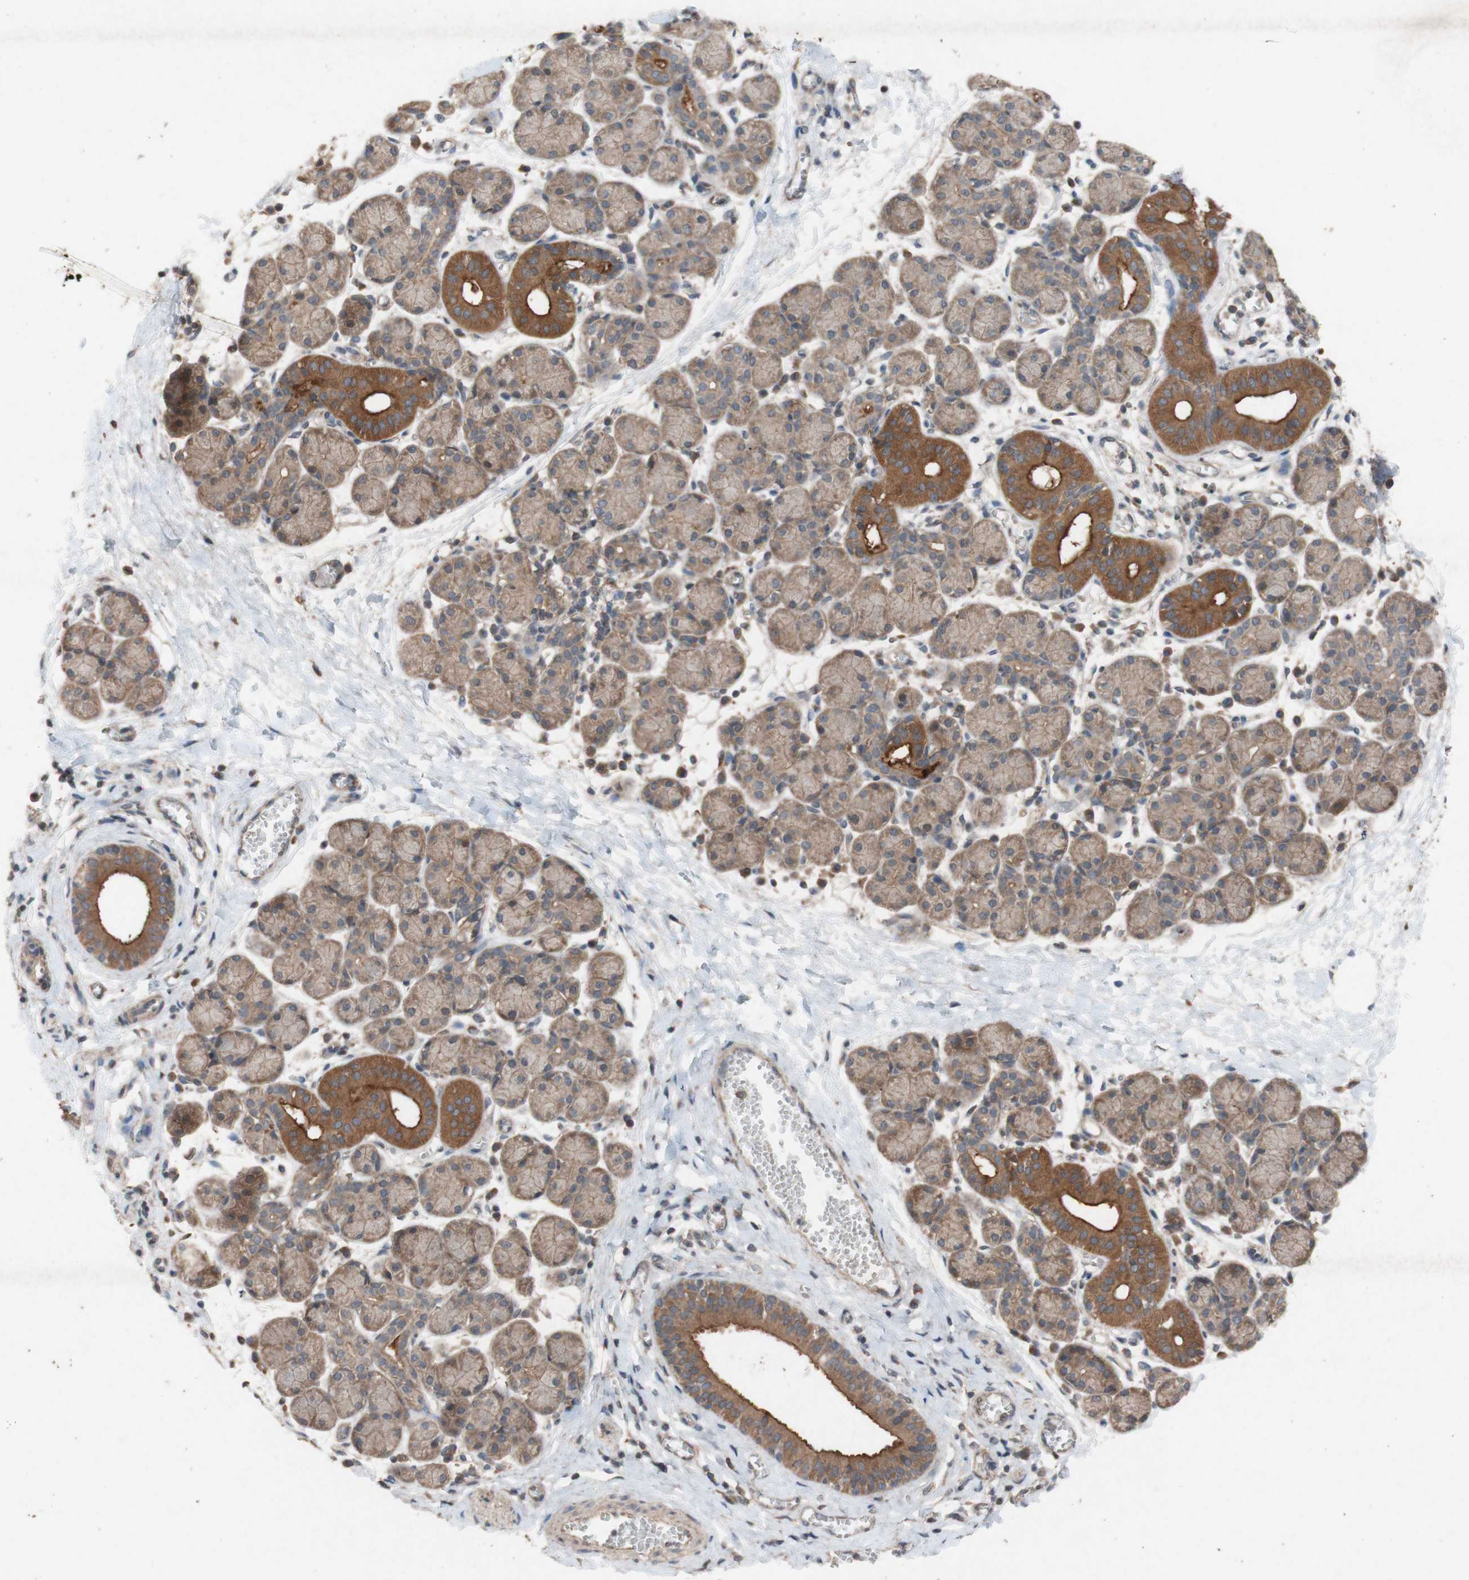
{"staining": {"intensity": "moderate", "quantity": "25%-75%", "location": "cytoplasmic/membranous"}, "tissue": "salivary gland", "cell_type": "Glandular cells", "image_type": "normal", "snomed": [{"axis": "morphology", "description": "Normal tissue, NOS"}, {"axis": "morphology", "description": "Inflammation, NOS"}, {"axis": "topography", "description": "Lymph node"}, {"axis": "topography", "description": "Salivary gland"}], "caption": "DAB (3,3'-diaminobenzidine) immunohistochemical staining of unremarkable human salivary gland demonstrates moderate cytoplasmic/membranous protein staining in approximately 25%-75% of glandular cells.", "gene": "ATP6V1F", "patient": {"sex": "male", "age": 3}}